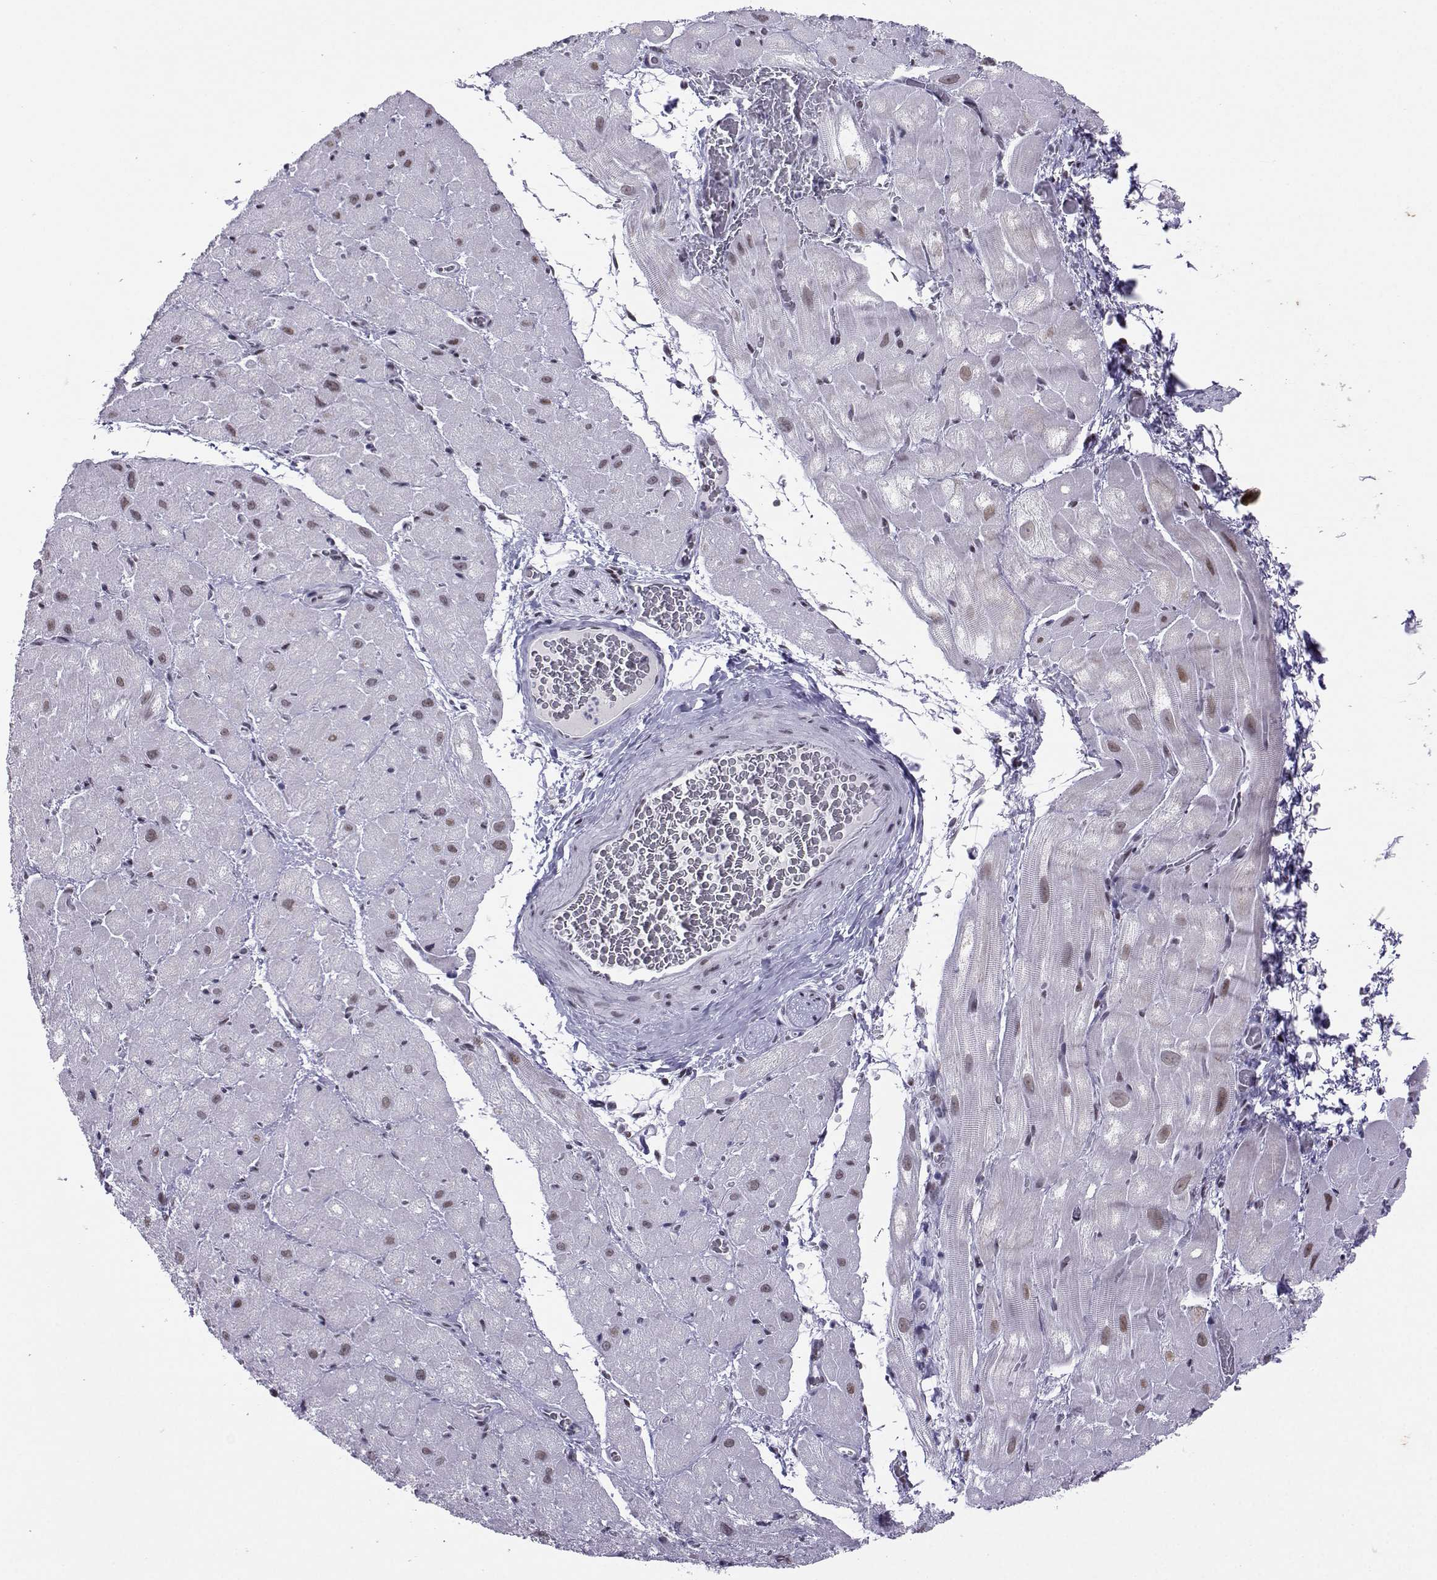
{"staining": {"intensity": "weak", "quantity": "<25%", "location": "nuclear"}, "tissue": "heart muscle", "cell_type": "Cardiomyocytes", "image_type": "normal", "snomed": [{"axis": "morphology", "description": "Normal tissue, NOS"}, {"axis": "topography", "description": "Heart"}], "caption": "Human heart muscle stained for a protein using immunohistochemistry reveals no expression in cardiomyocytes.", "gene": "LORICRIN", "patient": {"sex": "male", "age": 61}}